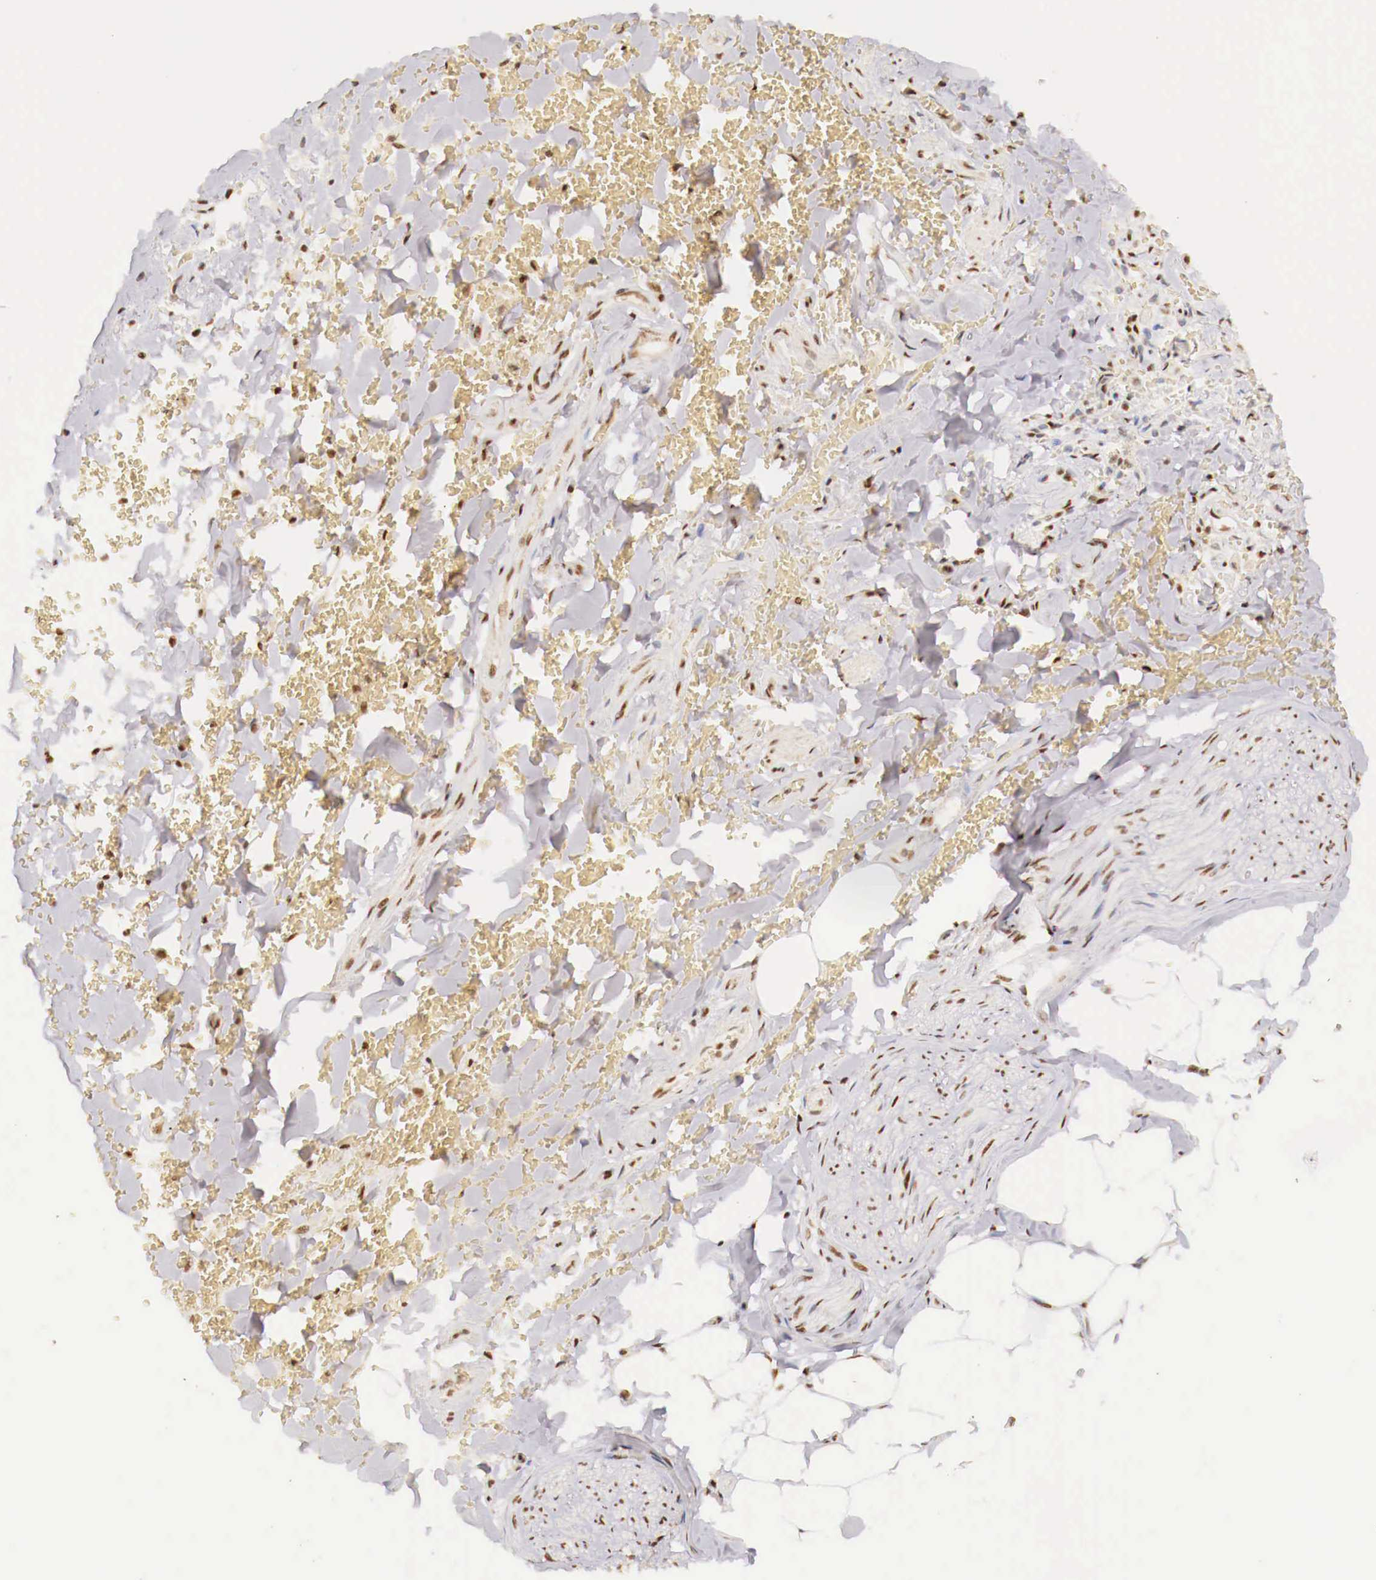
{"staining": {"intensity": "moderate", "quantity": "25%-75%", "location": "nuclear"}, "tissue": "adipose tissue", "cell_type": "Adipocytes", "image_type": "normal", "snomed": [{"axis": "morphology", "description": "Normal tissue, NOS"}, {"axis": "topography", "description": "Cartilage tissue"}, {"axis": "topography", "description": "Lung"}], "caption": "This is an image of immunohistochemistry (IHC) staining of normal adipose tissue, which shows moderate staining in the nuclear of adipocytes.", "gene": "SP1", "patient": {"sex": "male", "age": 65}}